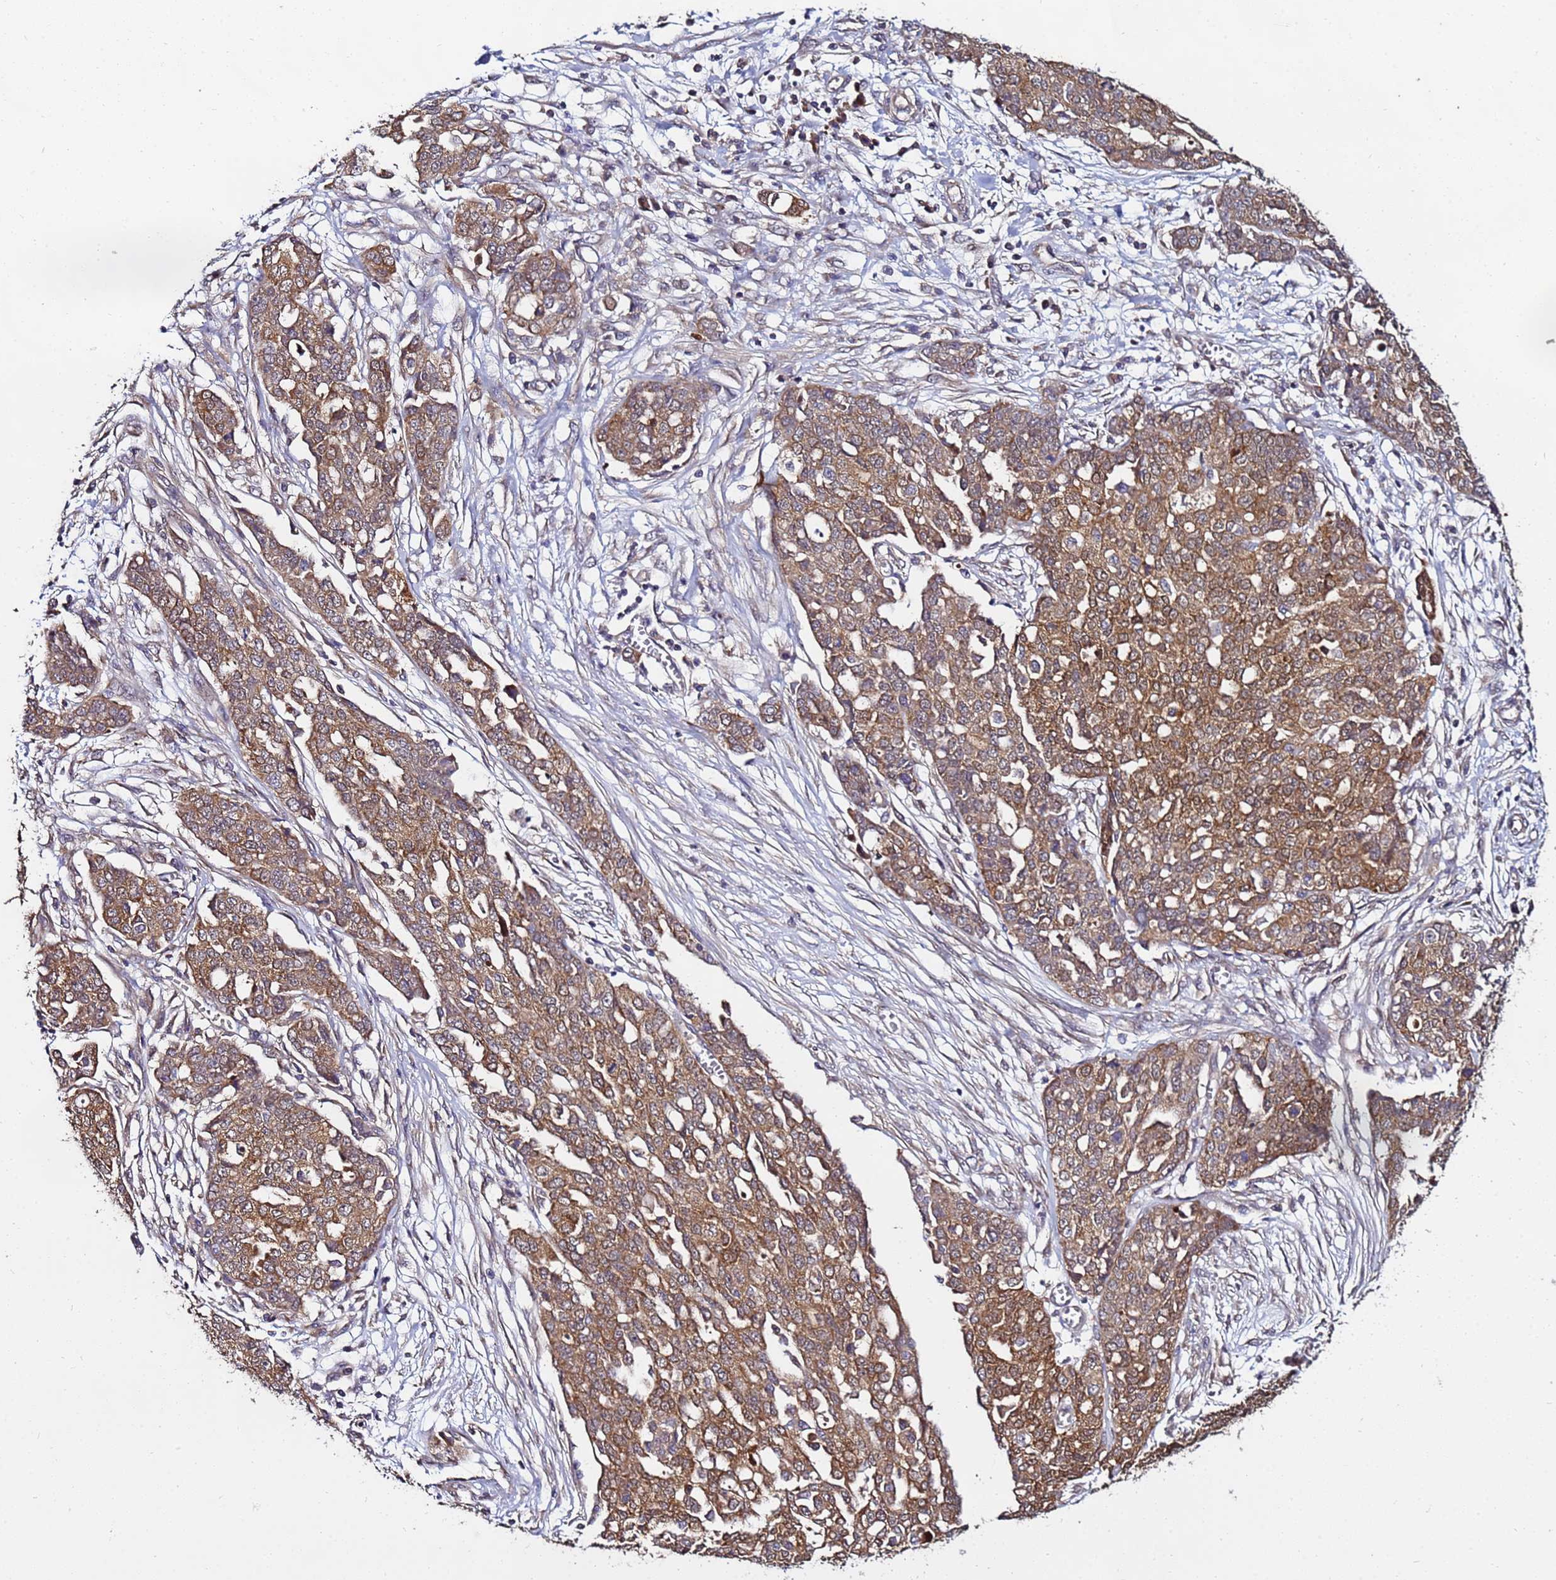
{"staining": {"intensity": "moderate", "quantity": ">75%", "location": "cytoplasmic/membranous"}, "tissue": "ovarian cancer", "cell_type": "Tumor cells", "image_type": "cancer", "snomed": [{"axis": "morphology", "description": "Cystadenocarcinoma, serous, NOS"}, {"axis": "topography", "description": "Soft tissue"}, {"axis": "topography", "description": "Ovary"}], "caption": "Immunohistochemistry (IHC) image of serous cystadenocarcinoma (ovarian) stained for a protein (brown), which reveals medium levels of moderate cytoplasmic/membranous expression in approximately >75% of tumor cells.", "gene": "NAXE", "patient": {"sex": "female", "age": 57}}